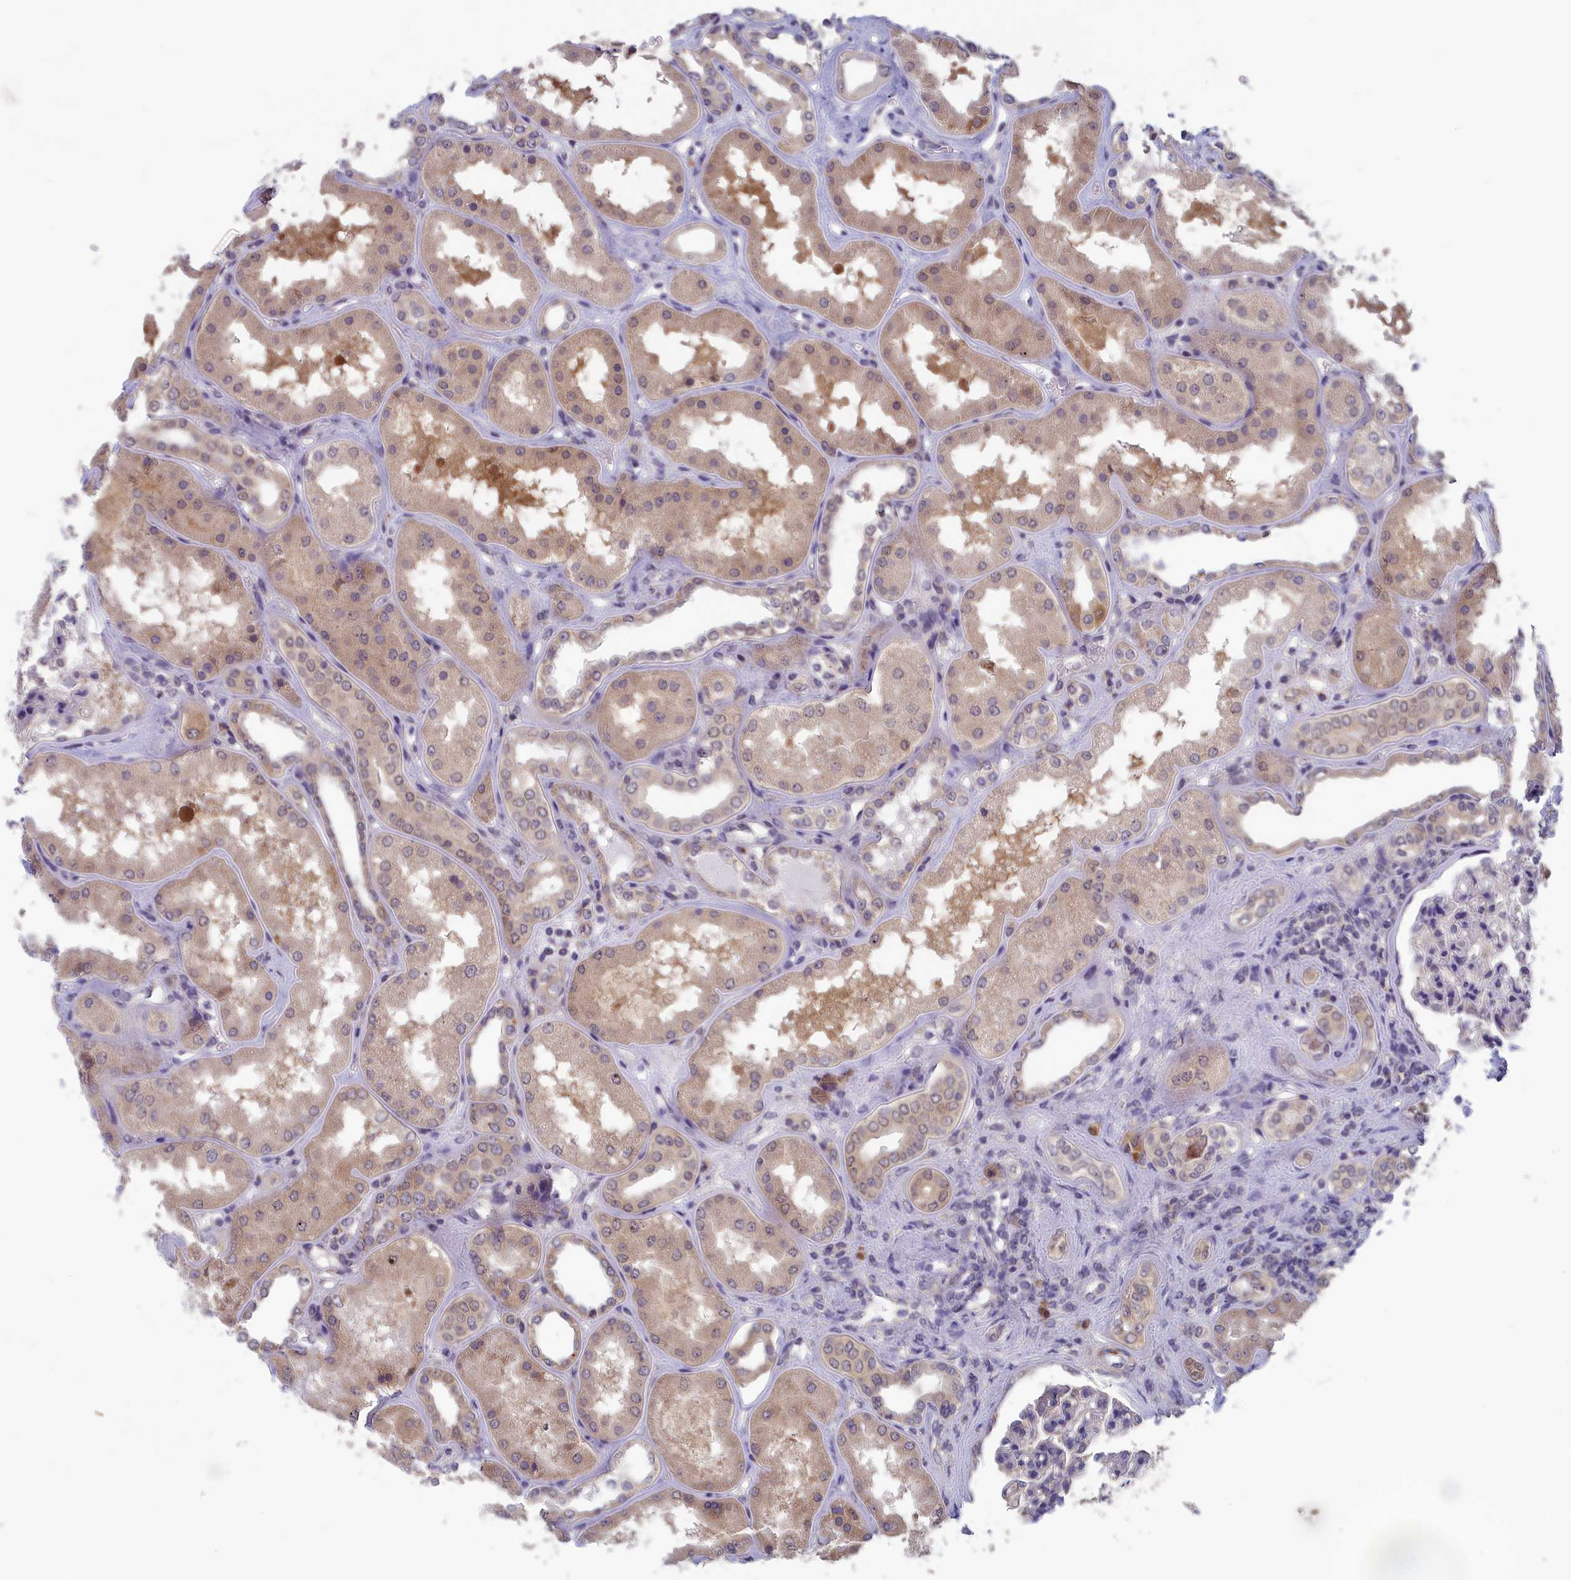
{"staining": {"intensity": "negative", "quantity": "none", "location": "none"}, "tissue": "kidney", "cell_type": "Cells in glomeruli", "image_type": "normal", "snomed": [{"axis": "morphology", "description": "Normal tissue, NOS"}, {"axis": "topography", "description": "Kidney"}], "caption": "IHC photomicrograph of normal kidney: kidney stained with DAB (3,3'-diaminobenzidine) reveals no significant protein expression in cells in glomeruli. (DAB (3,3'-diaminobenzidine) IHC with hematoxylin counter stain).", "gene": "MRI1", "patient": {"sex": "female", "age": 56}}